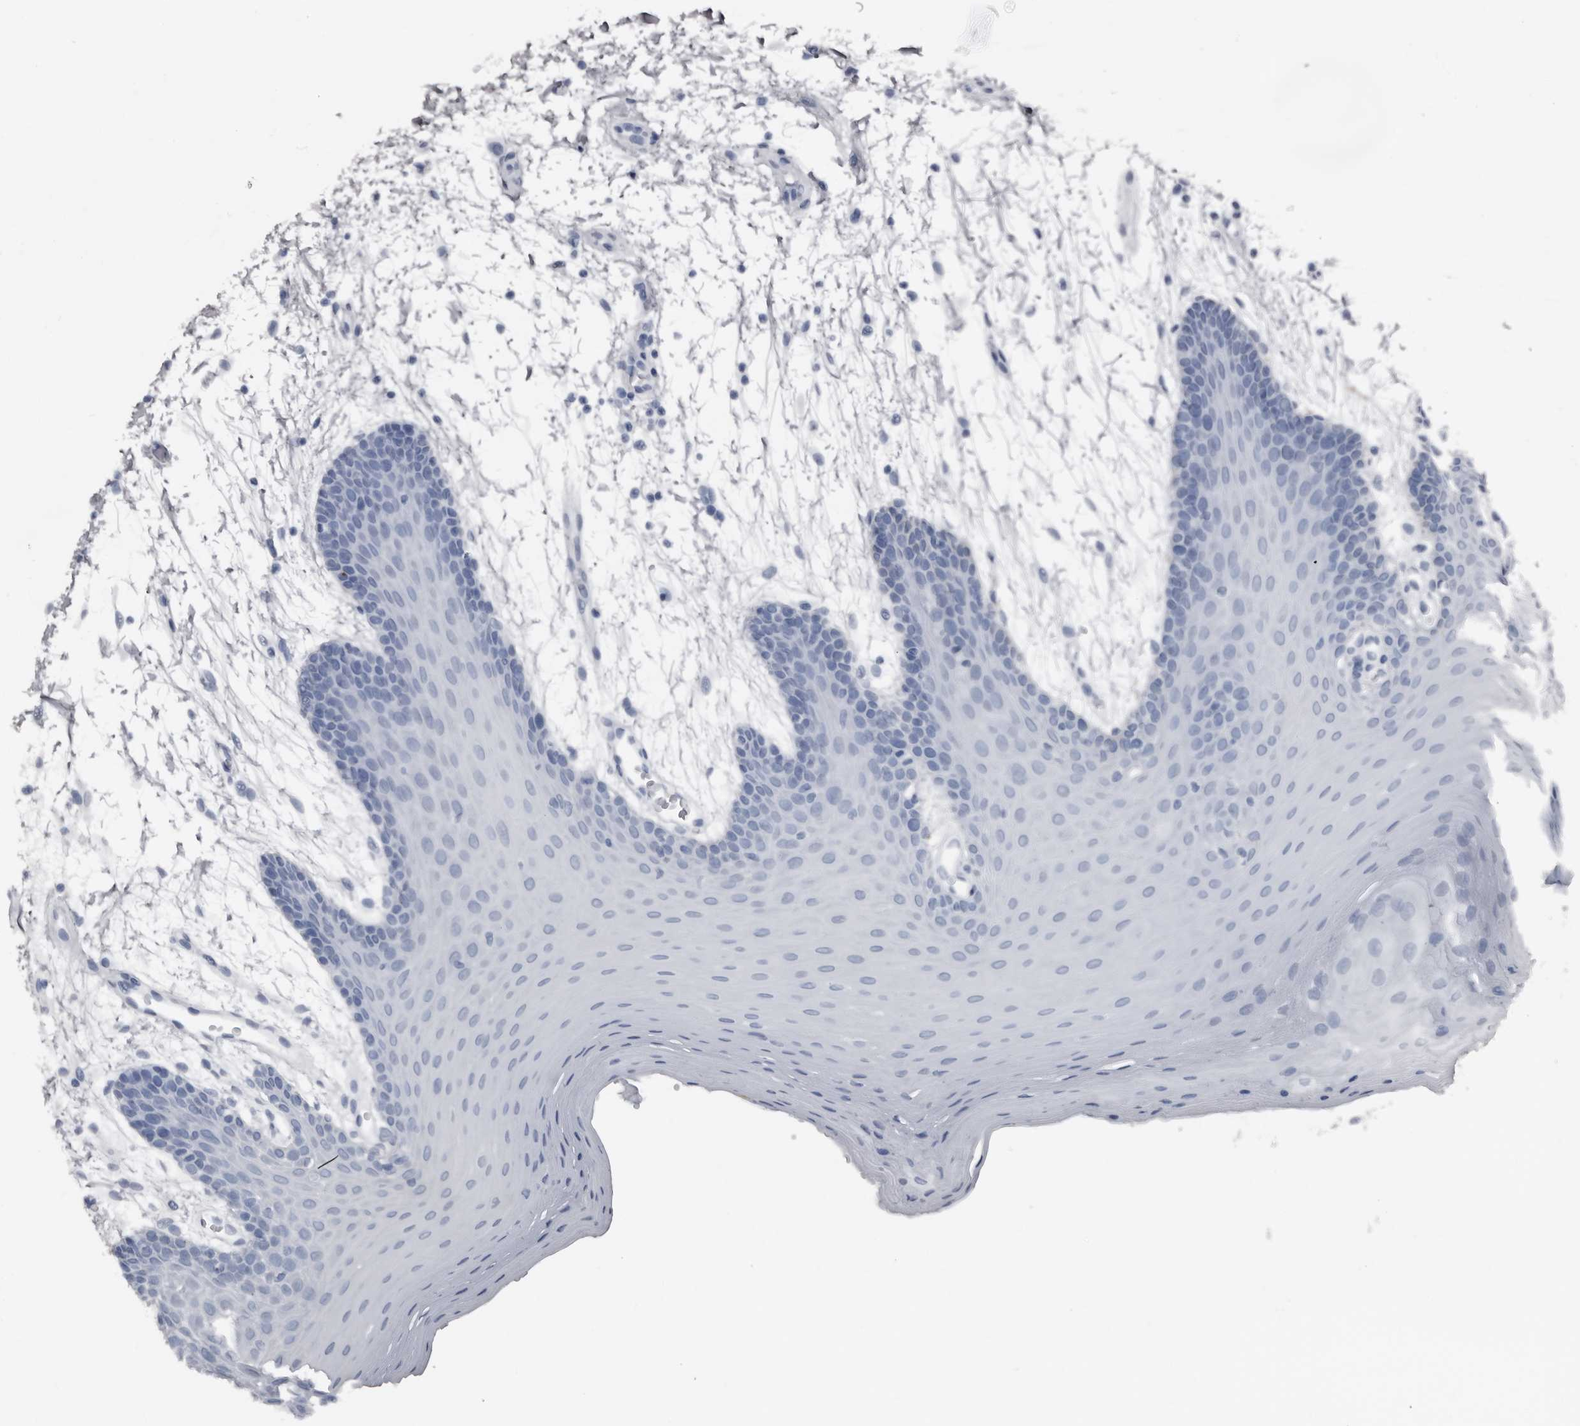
{"staining": {"intensity": "negative", "quantity": "none", "location": "none"}, "tissue": "oral mucosa", "cell_type": "Squamous epithelial cells", "image_type": "normal", "snomed": [{"axis": "morphology", "description": "Normal tissue, NOS"}, {"axis": "morphology", "description": "Squamous cell carcinoma, NOS"}, {"axis": "topography", "description": "Skeletal muscle"}, {"axis": "topography", "description": "Oral tissue"}, {"axis": "topography", "description": "Salivary gland"}, {"axis": "topography", "description": "Head-Neck"}], "caption": "Human oral mucosa stained for a protein using immunohistochemistry reveals no positivity in squamous epithelial cells.", "gene": "GREB1", "patient": {"sex": "male", "age": 54}}